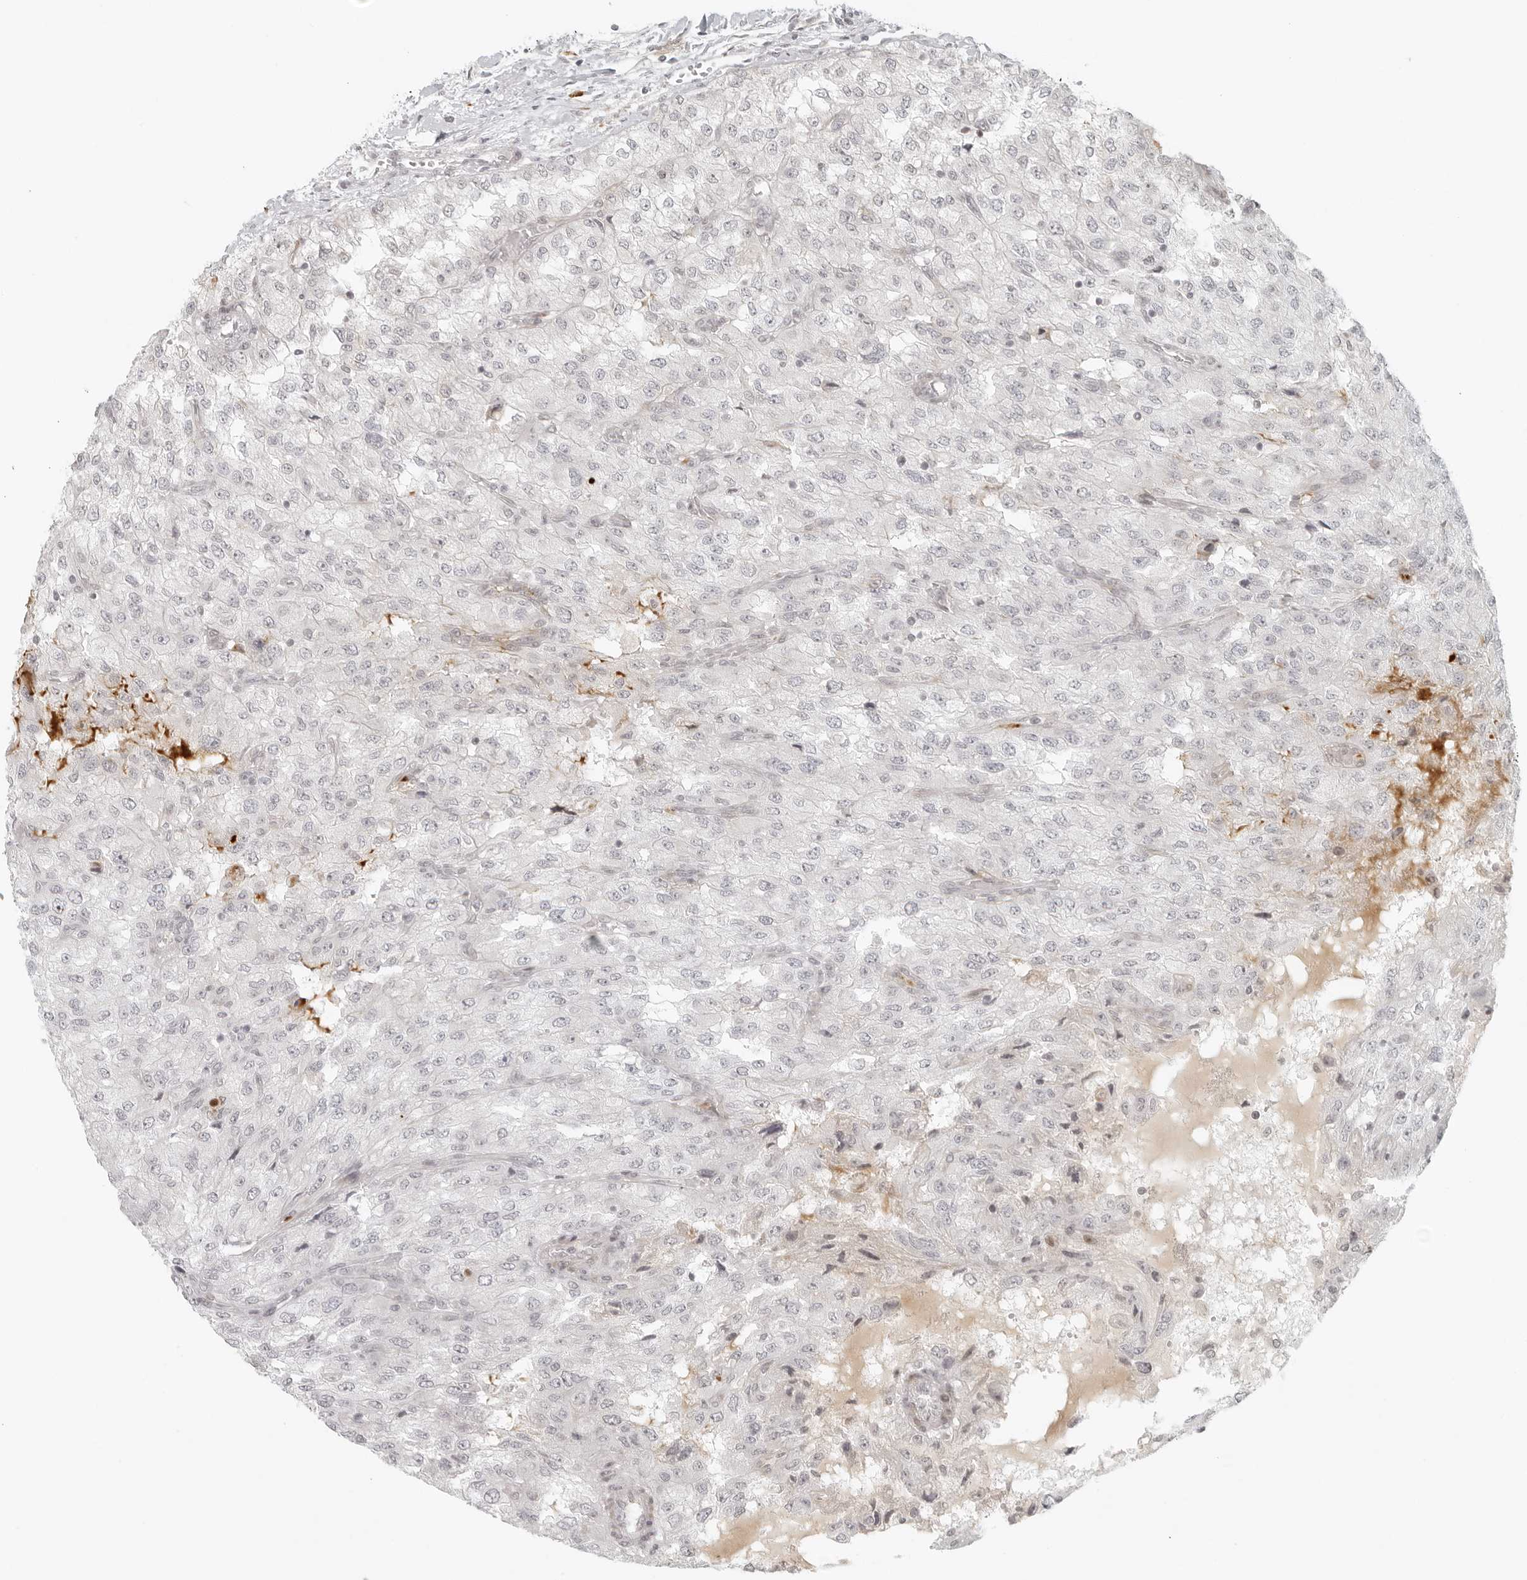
{"staining": {"intensity": "negative", "quantity": "none", "location": "none"}, "tissue": "renal cancer", "cell_type": "Tumor cells", "image_type": "cancer", "snomed": [{"axis": "morphology", "description": "Adenocarcinoma, NOS"}, {"axis": "topography", "description": "Kidney"}], "caption": "Immunohistochemical staining of human renal adenocarcinoma demonstrates no significant expression in tumor cells.", "gene": "ZNF678", "patient": {"sex": "female", "age": 54}}